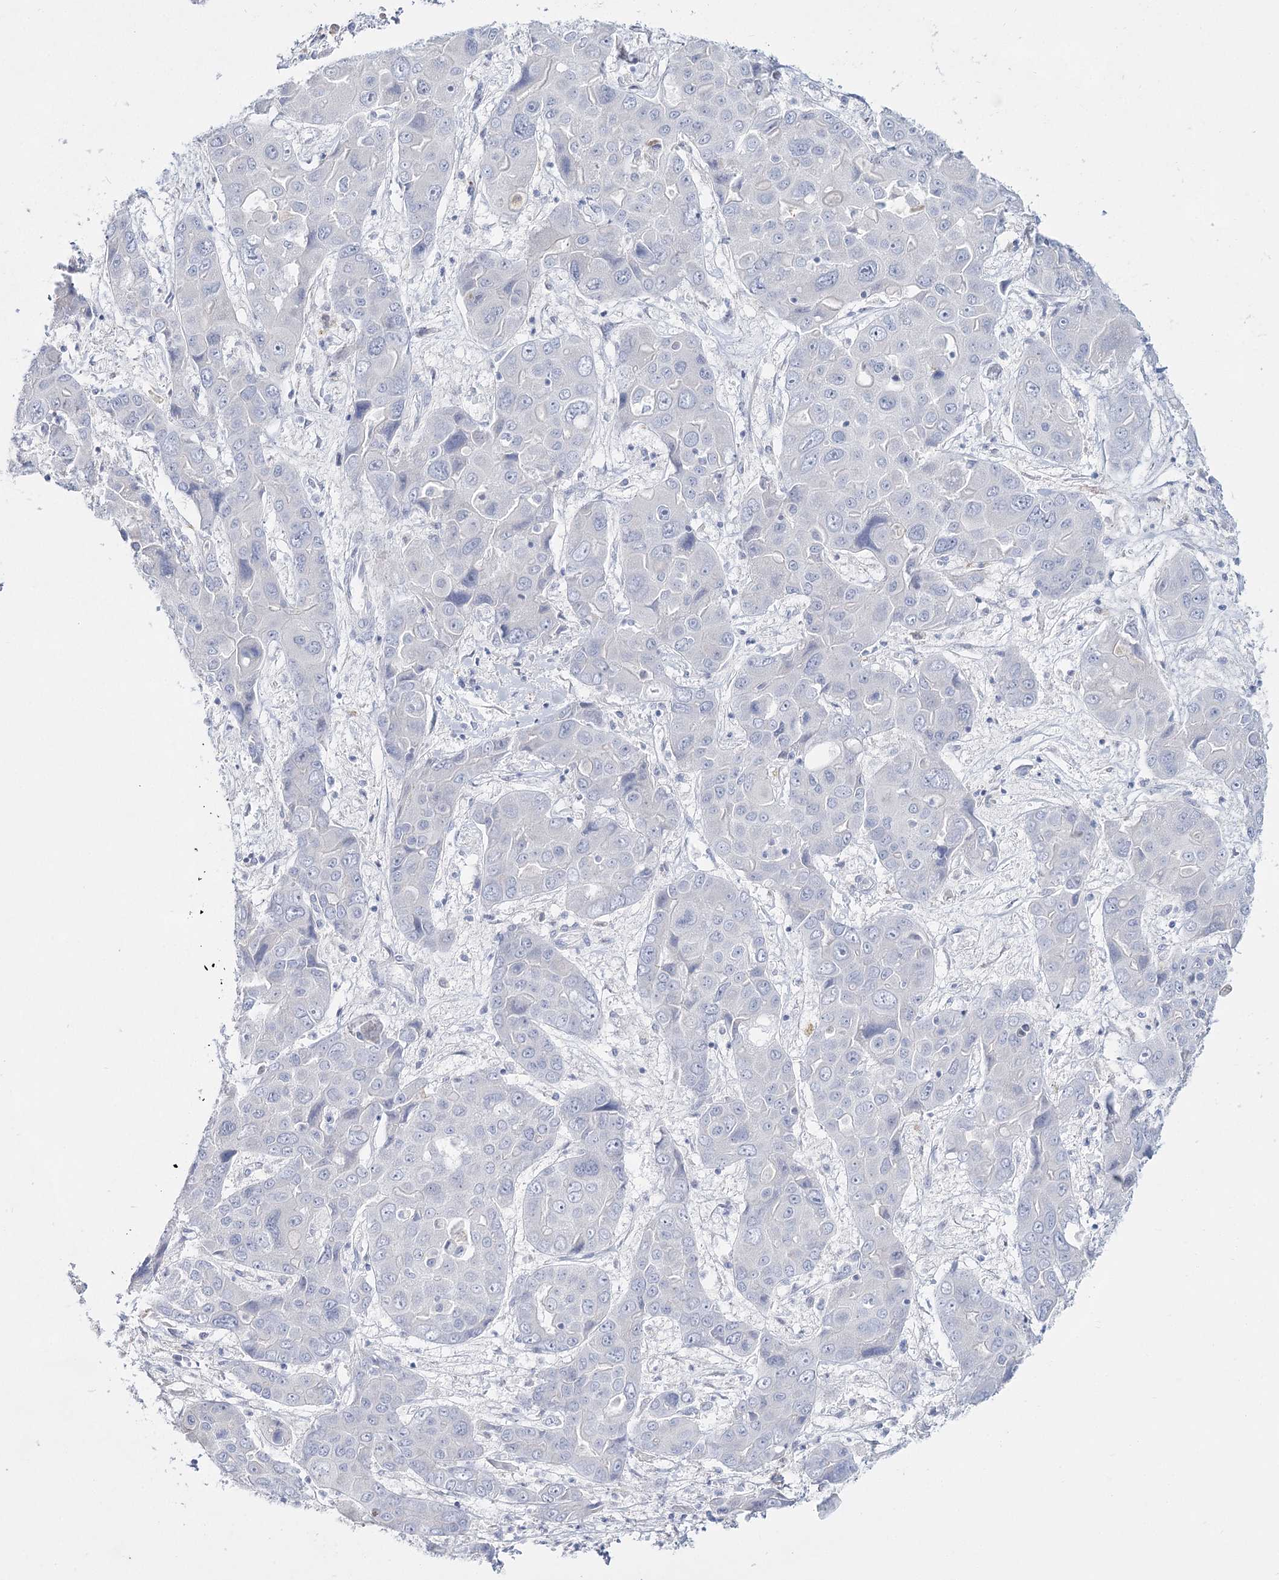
{"staining": {"intensity": "negative", "quantity": "none", "location": "none"}, "tissue": "liver cancer", "cell_type": "Tumor cells", "image_type": "cancer", "snomed": [{"axis": "morphology", "description": "Cholangiocarcinoma"}, {"axis": "topography", "description": "Liver"}], "caption": "A micrograph of human liver cancer is negative for staining in tumor cells.", "gene": "SLC17A2", "patient": {"sex": "male", "age": 67}}